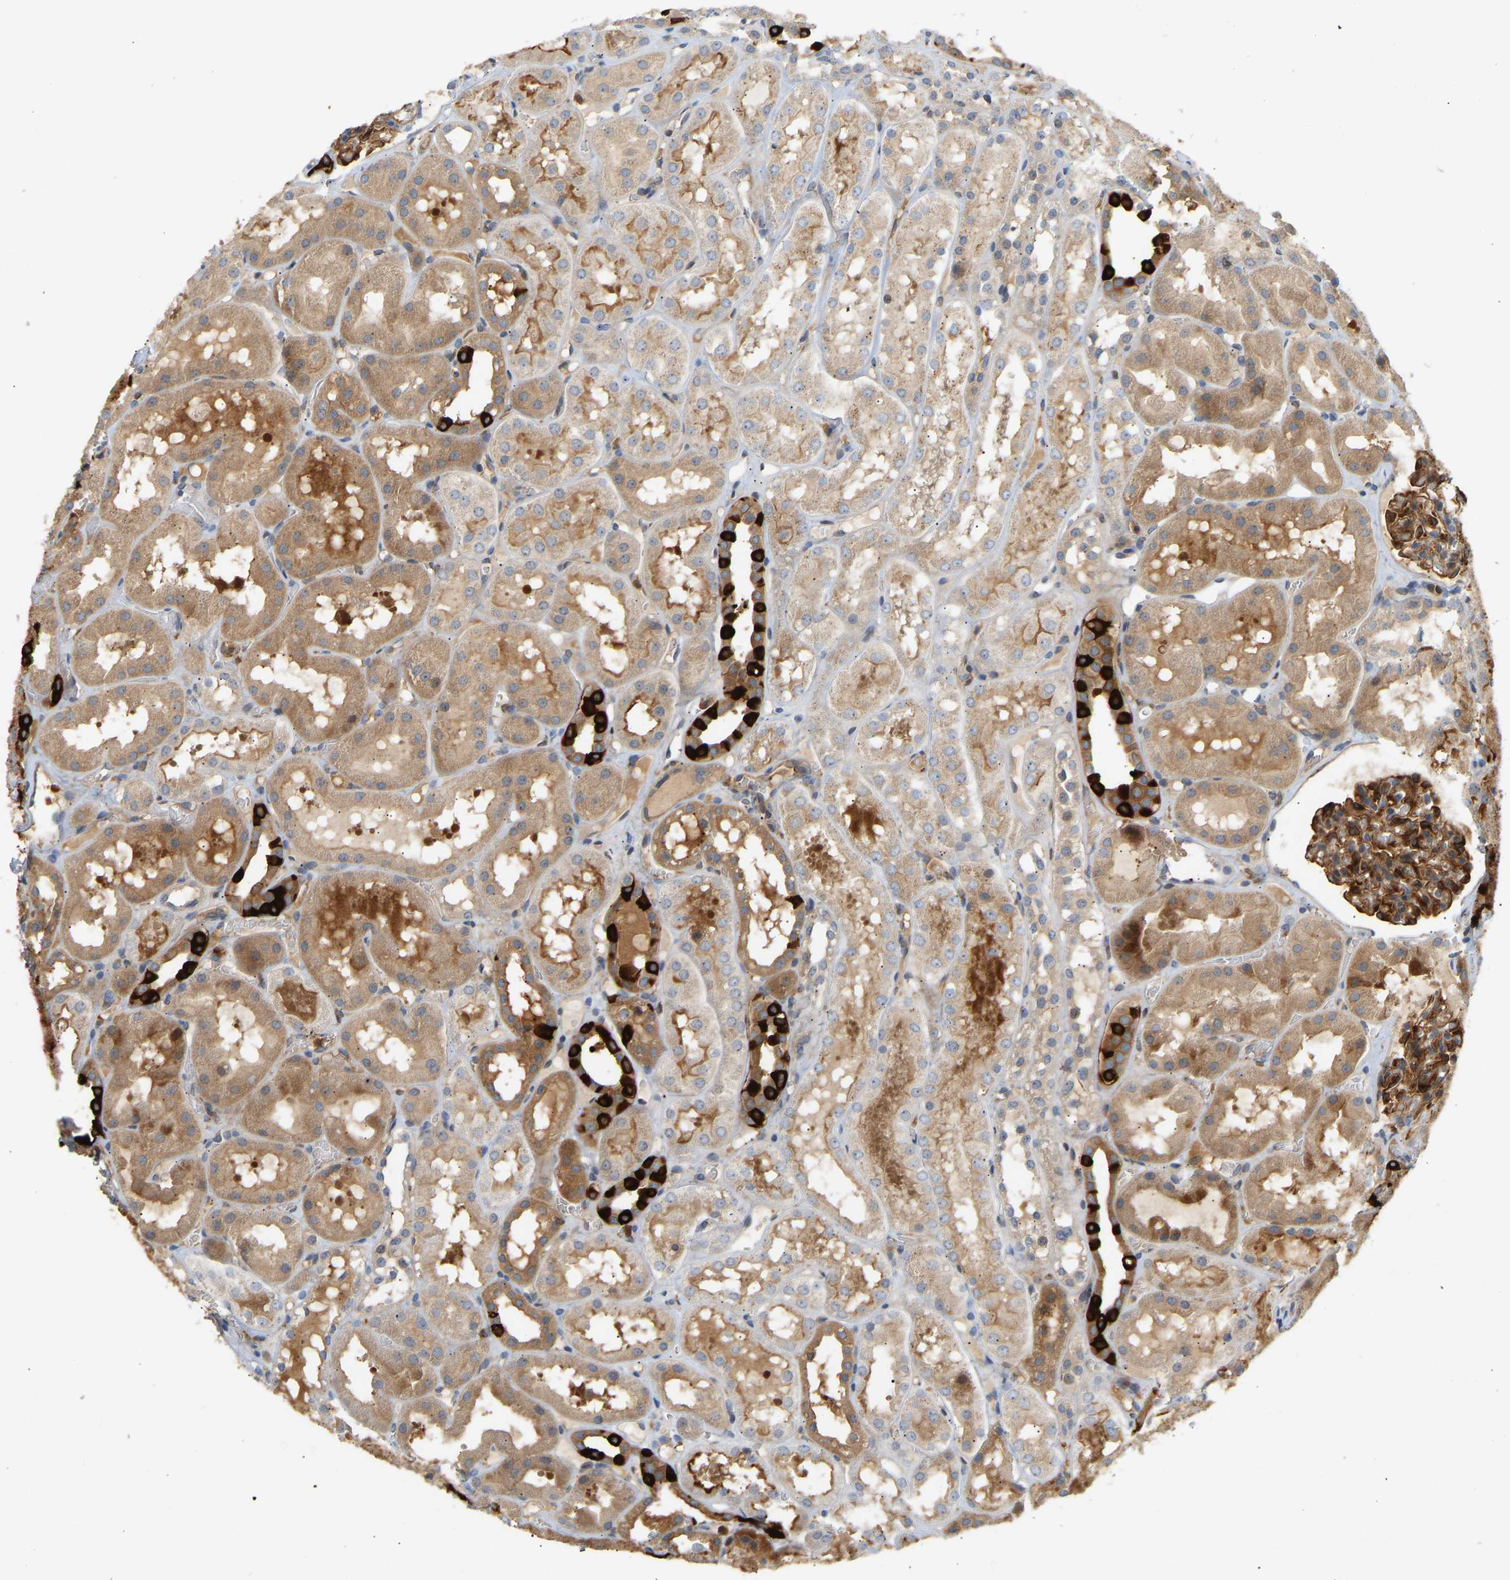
{"staining": {"intensity": "moderate", "quantity": "25%-75%", "location": "cytoplasmic/membranous"}, "tissue": "kidney", "cell_type": "Cells in glomeruli", "image_type": "normal", "snomed": [{"axis": "morphology", "description": "Normal tissue, NOS"}, {"axis": "topography", "description": "Kidney"}, {"axis": "topography", "description": "Urinary bladder"}], "caption": "Brown immunohistochemical staining in benign human kidney demonstrates moderate cytoplasmic/membranous expression in approximately 25%-75% of cells in glomeruli.", "gene": "PLCG2", "patient": {"sex": "male", "age": 16}}